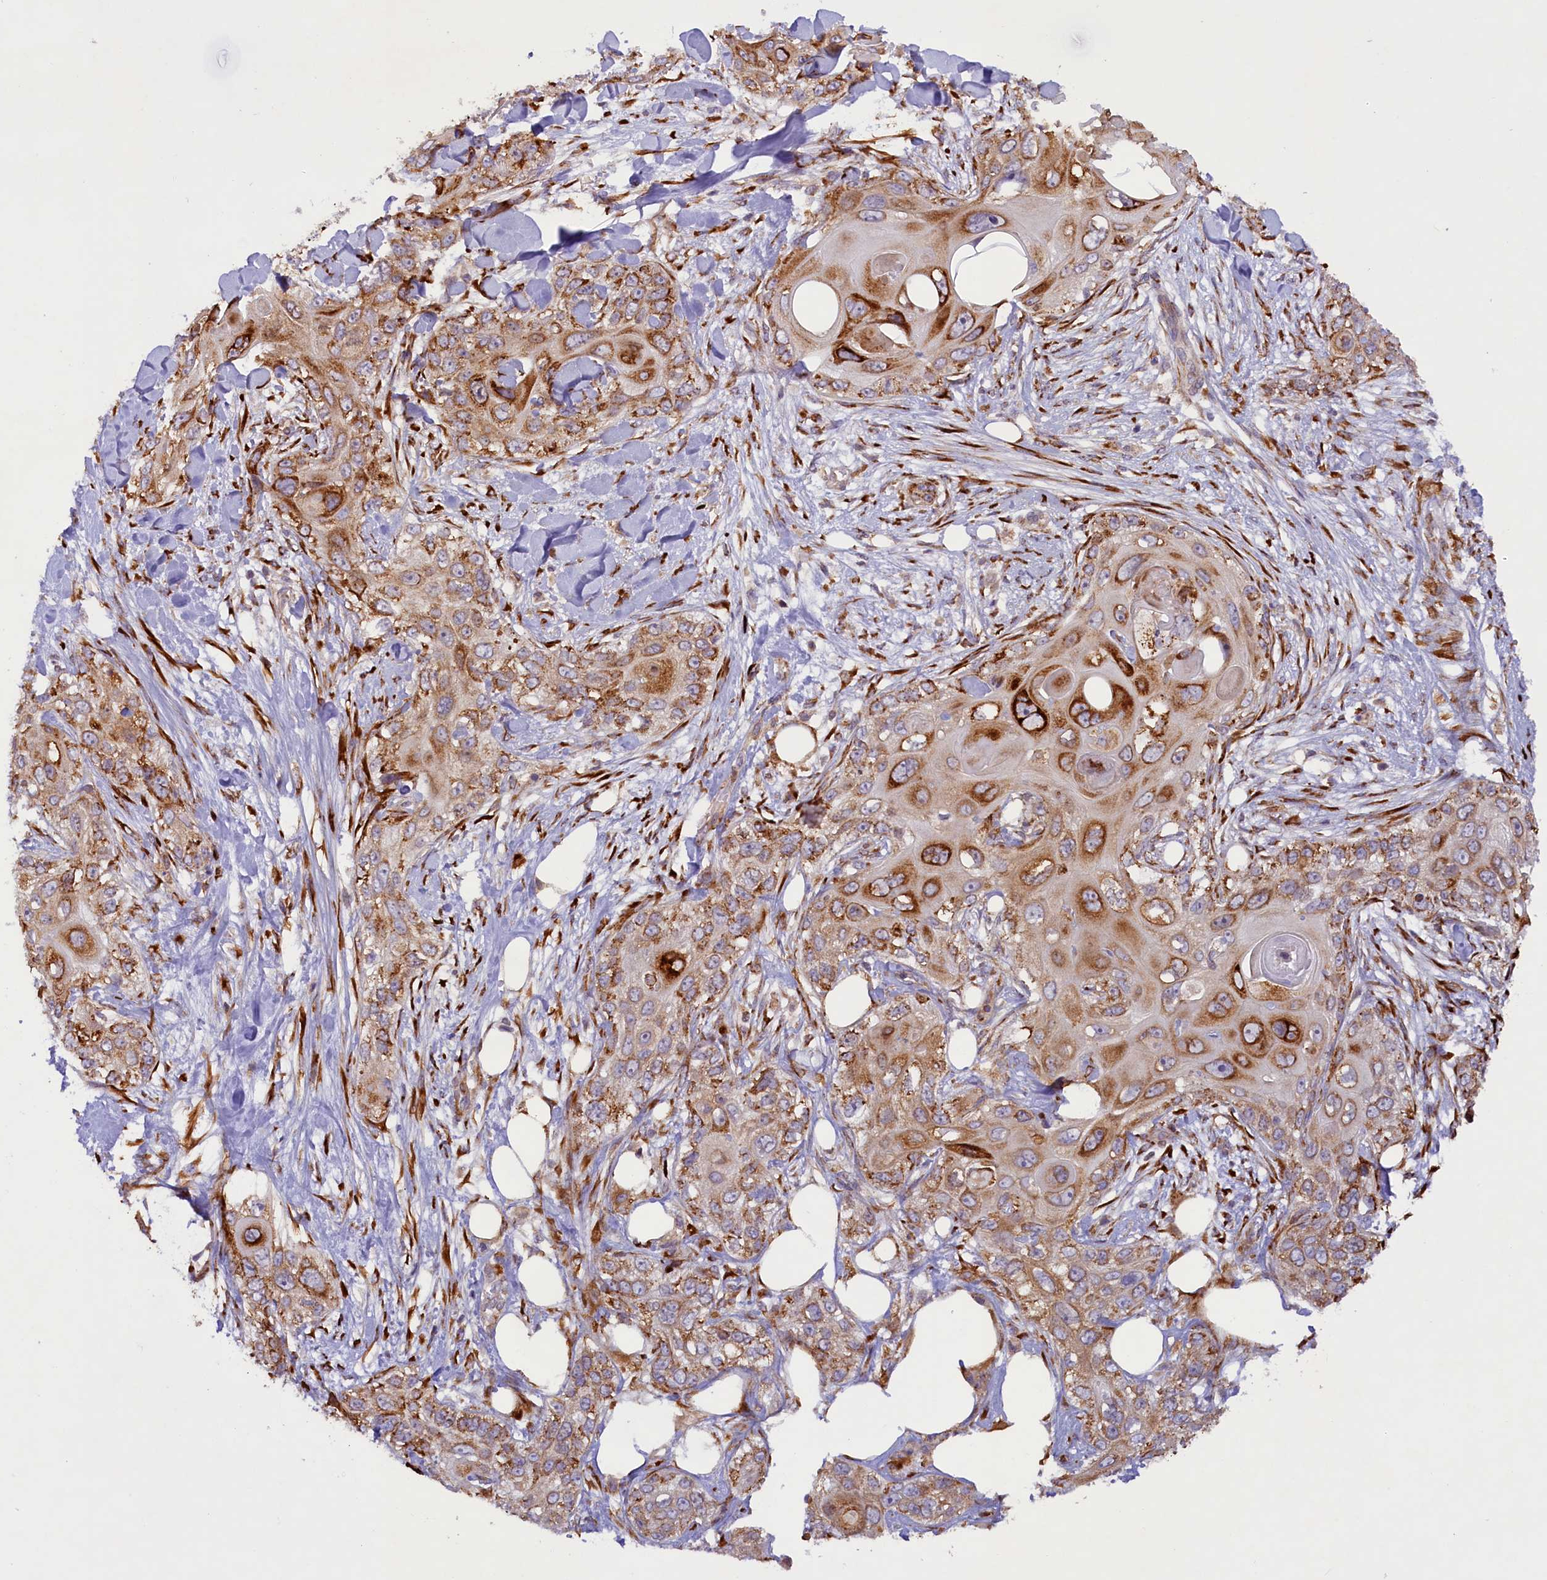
{"staining": {"intensity": "moderate", "quantity": "25%-75%", "location": "cytoplasmic/membranous"}, "tissue": "skin cancer", "cell_type": "Tumor cells", "image_type": "cancer", "snomed": [{"axis": "morphology", "description": "Normal tissue, NOS"}, {"axis": "morphology", "description": "Squamous cell carcinoma, NOS"}, {"axis": "topography", "description": "Skin"}], "caption": "This micrograph exhibits IHC staining of human skin squamous cell carcinoma, with medium moderate cytoplasmic/membranous positivity in approximately 25%-75% of tumor cells.", "gene": "SSC5D", "patient": {"sex": "male", "age": 72}}